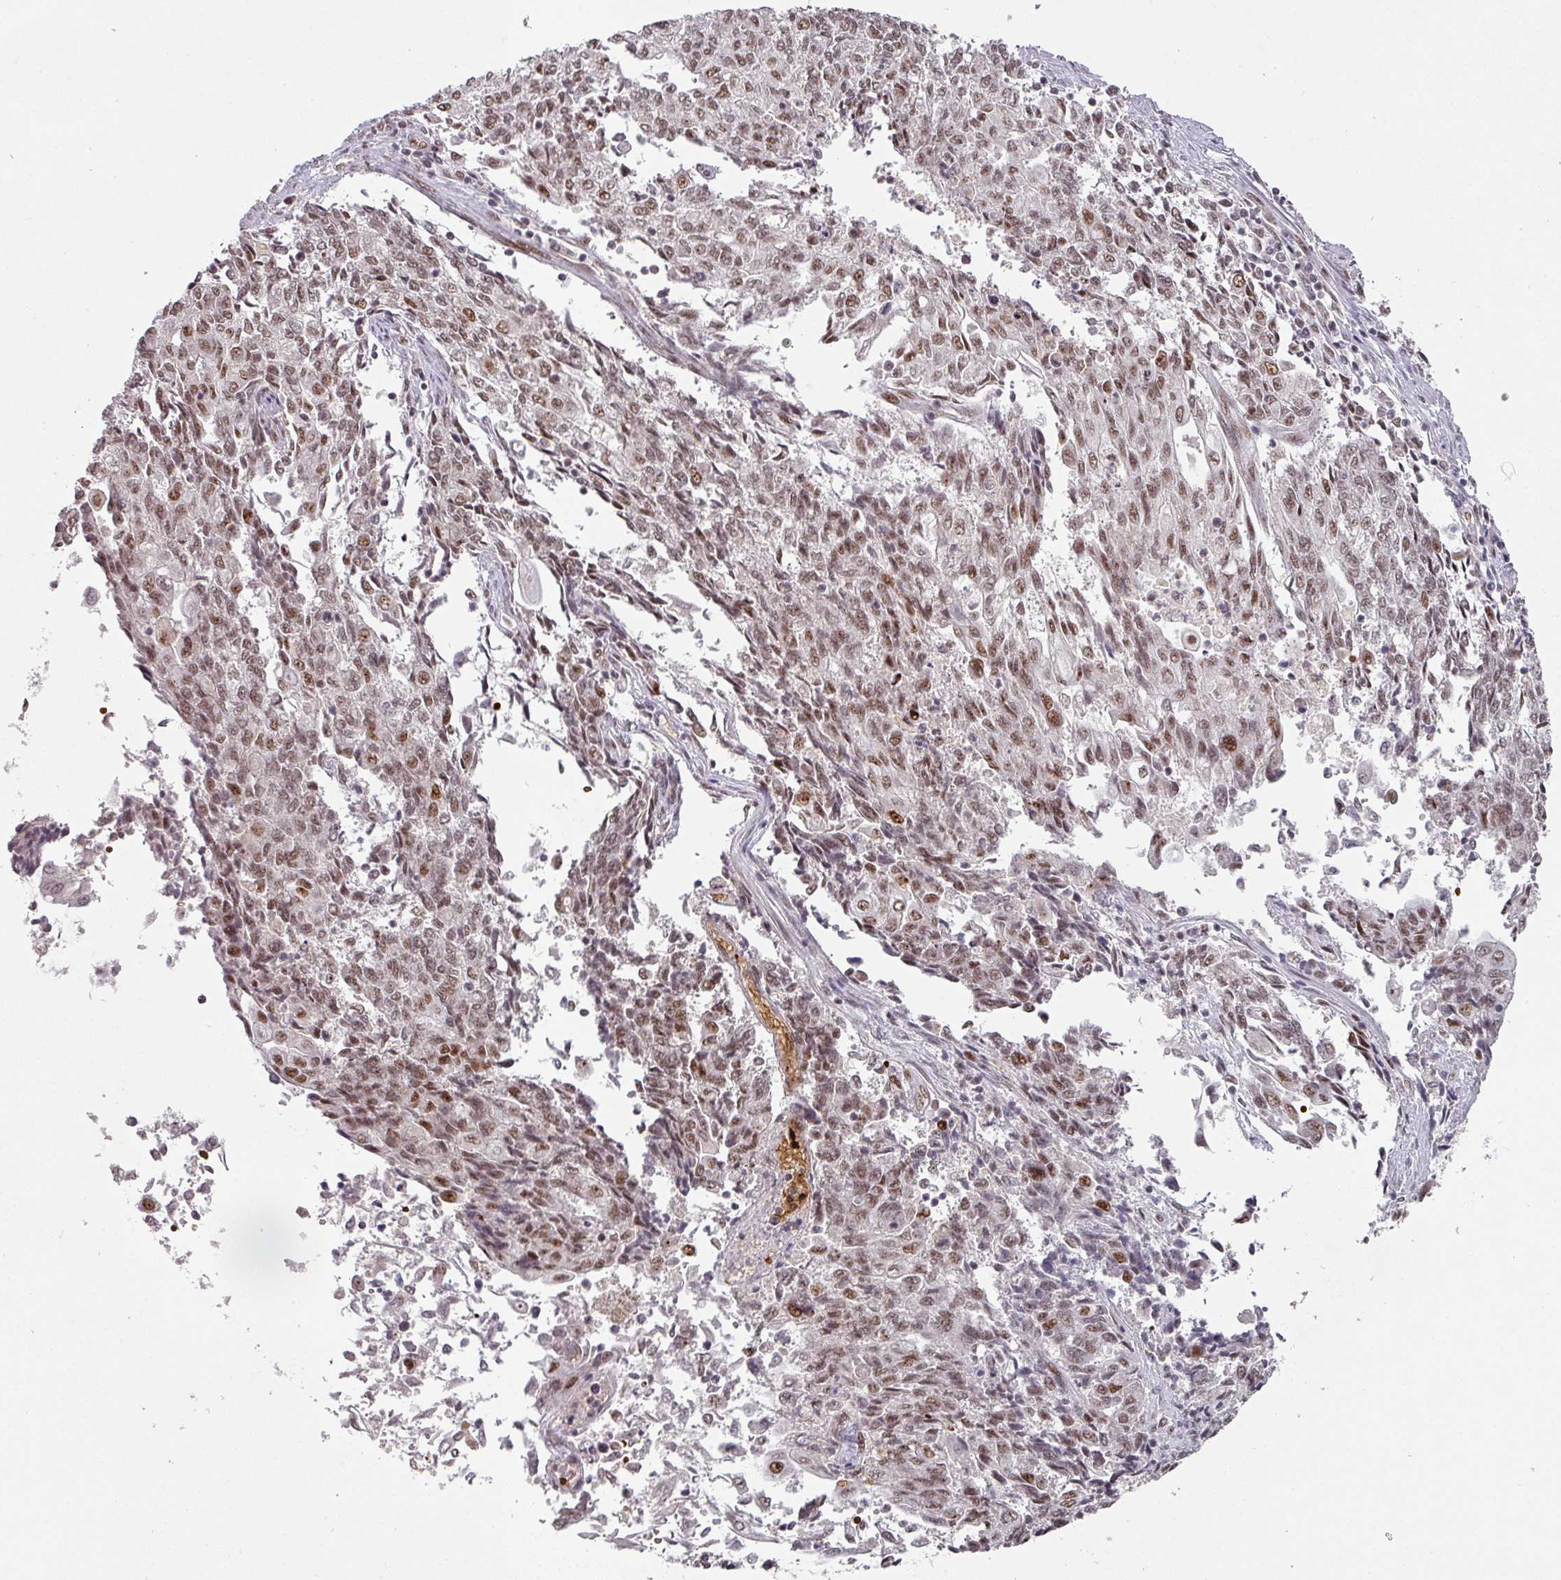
{"staining": {"intensity": "moderate", "quantity": ">75%", "location": "nuclear"}, "tissue": "endometrial cancer", "cell_type": "Tumor cells", "image_type": "cancer", "snomed": [{"axis": "morphology", "description": "Adenocarcinoma, NOS"}, {"axis": "topography", "description": "Endometrium"}], "caption": "Adenocarcinoma (endometrial) stained with DAB (3,3'-diaminobenzidine) immunohistochemistry shows medium levels of moderate nuclear staining in approximately >75% of tumor cells.", "gene": "NEIL1", "patient": {"sex": "female", "age": 54}}